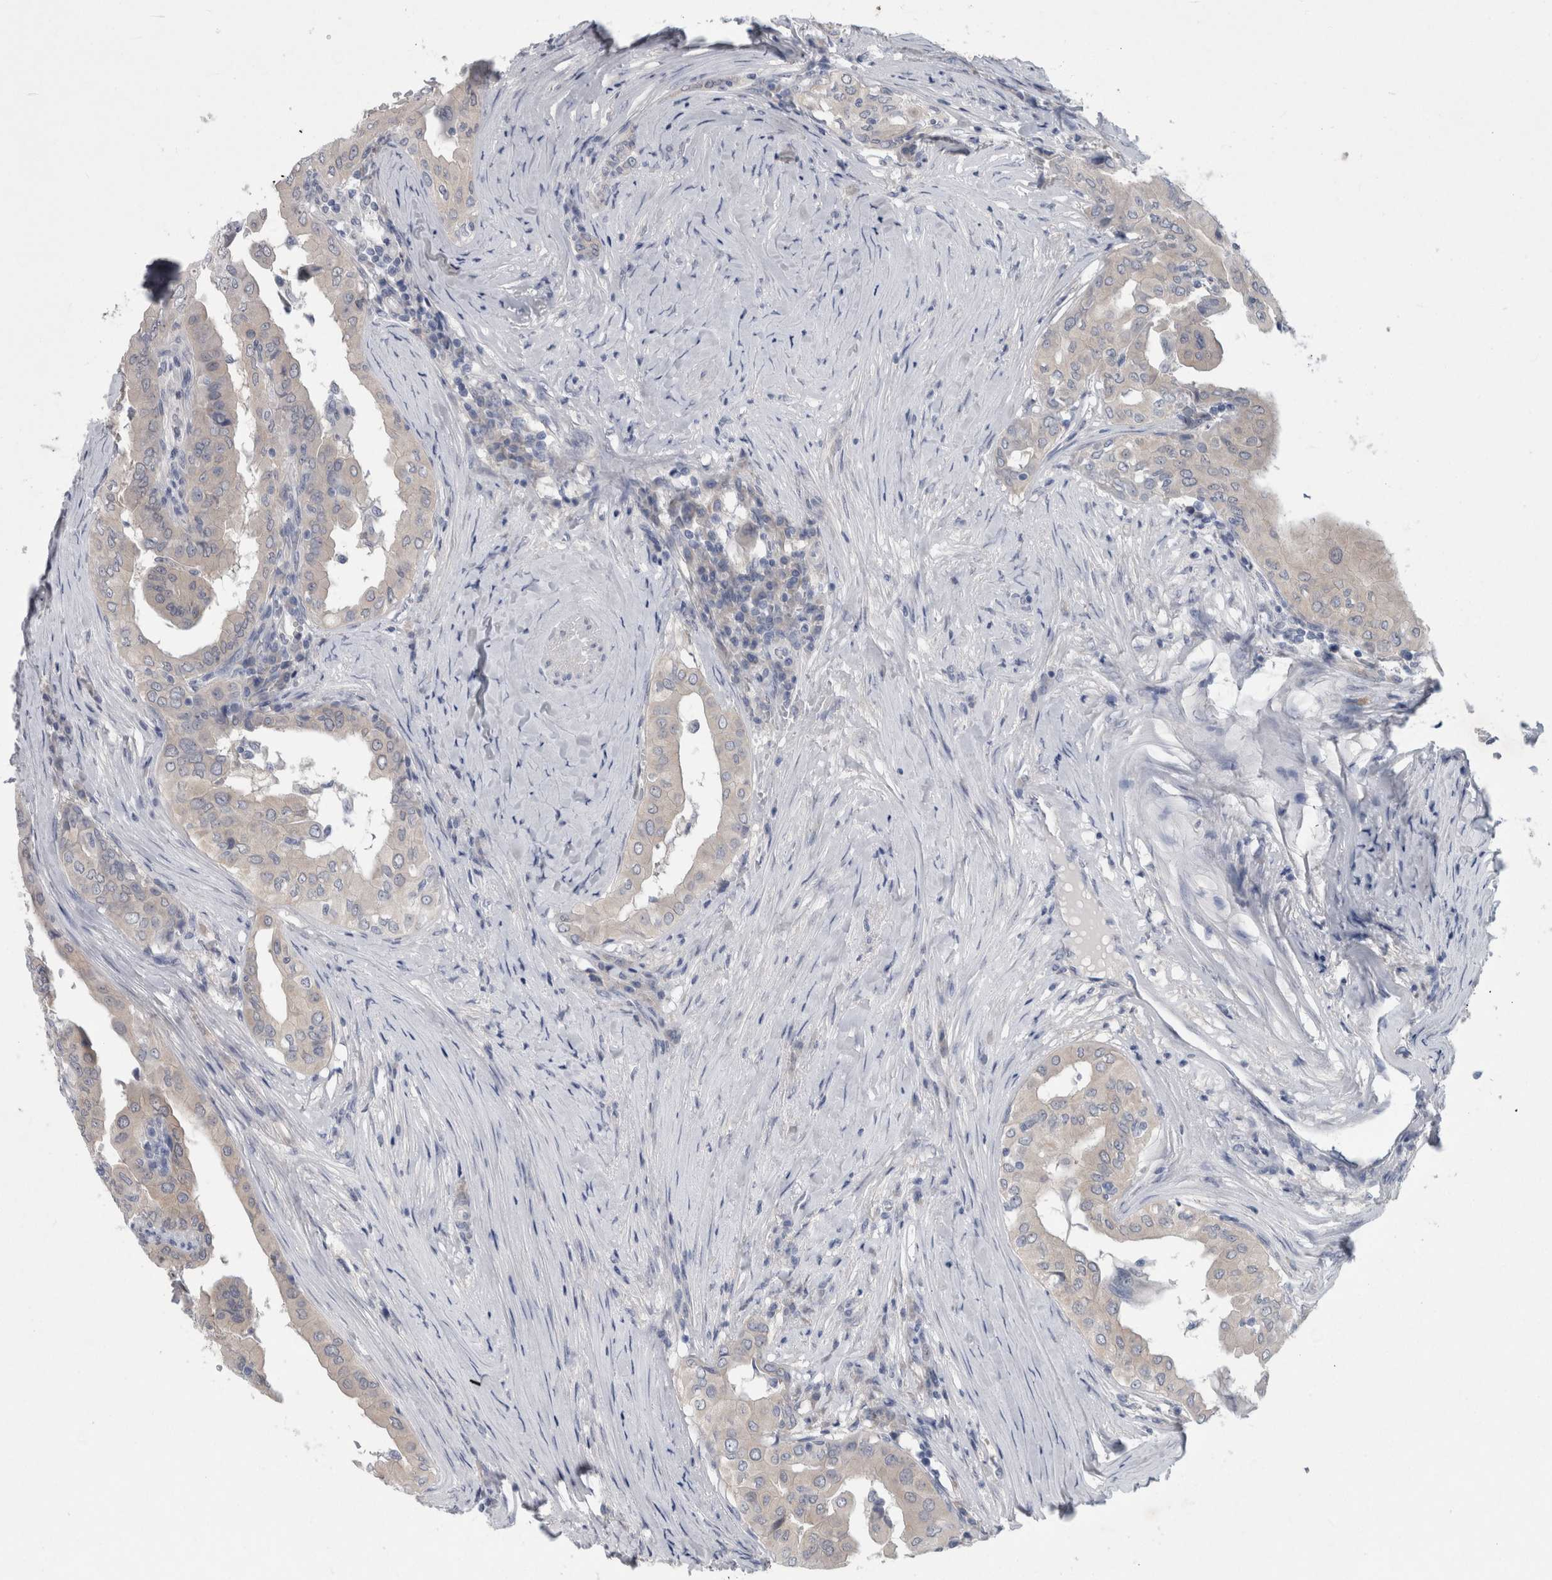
{"staining": {"intensity": "negative", "quantity": "none", "location": "none"}, "tissue": "thyroid cancer", "cell_type": "Tumor cells", "image_type": "cancer", "snomed": [{"axis": "morphology", "description": "Papillary adenocarcinoma, NOS"}, {"axis": "topography", "description": "Thyroid gland"}], "caption": "The micrograph reveals no staining of tumor cells in papillary adenocarcinoma (thyroid).", "gene": "FAM83H", "patient": {"sex": "male", "age": 33}}